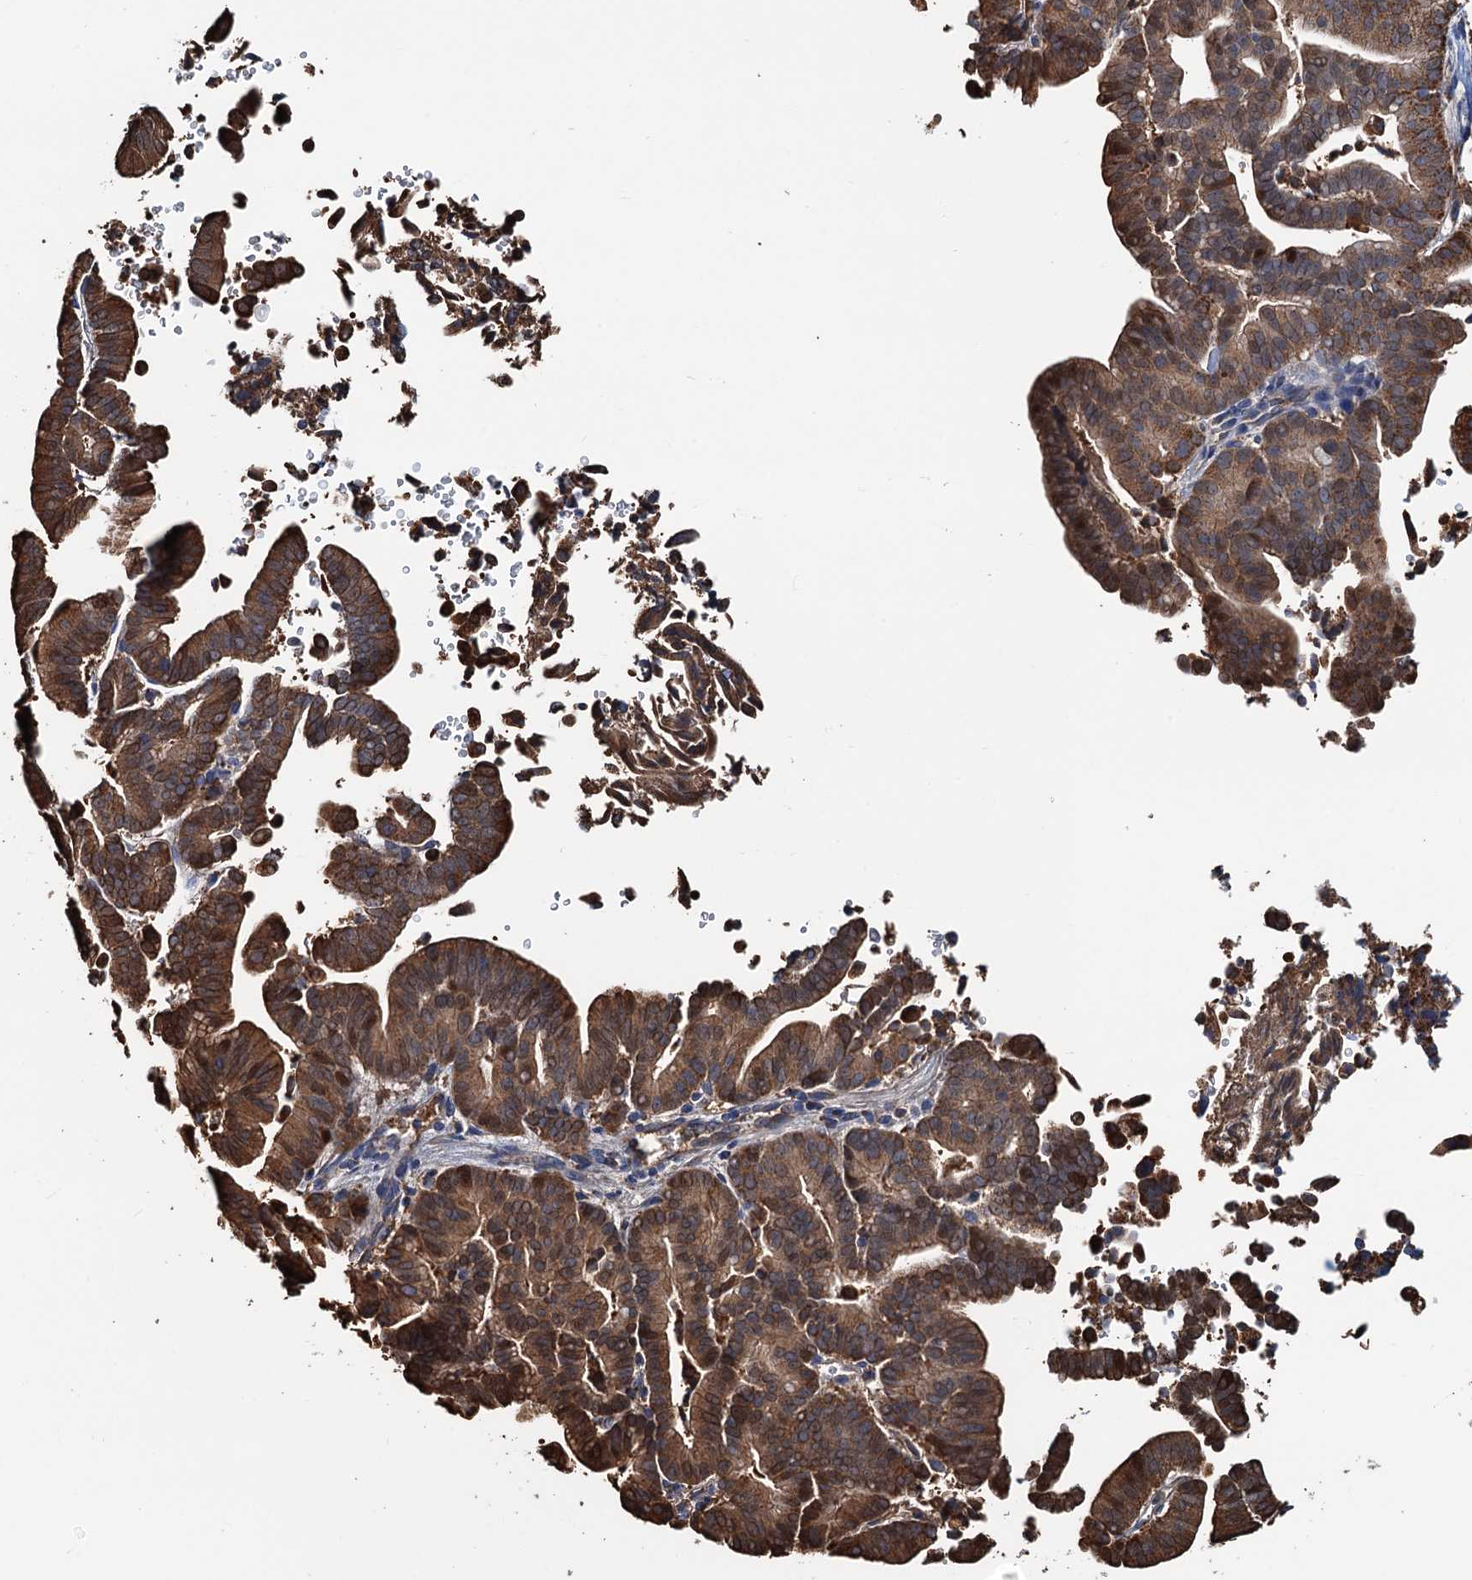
{"staining": {"intensity": "strong", "quantity": ">75%", "location": "cytoplasmic/membranous"}, "tissue": "liver cancer", "cell_type": "Tumor cells", "image_type": "cancer", "snomed": [{"axis": "morphology", "description": "Cholangiocarcinoma"}, {"axis": "topography", "description": "Liver"}], "caption": "A micrograph showing strong cytoplasmic/membranous expression in approximately >75% of tumor cells in cholangiocarcinoma (liver), as visualized by brown immunohistochemical staining.", "gene": "AAGAB", "patient": {"sex": "female", "age": 75}}